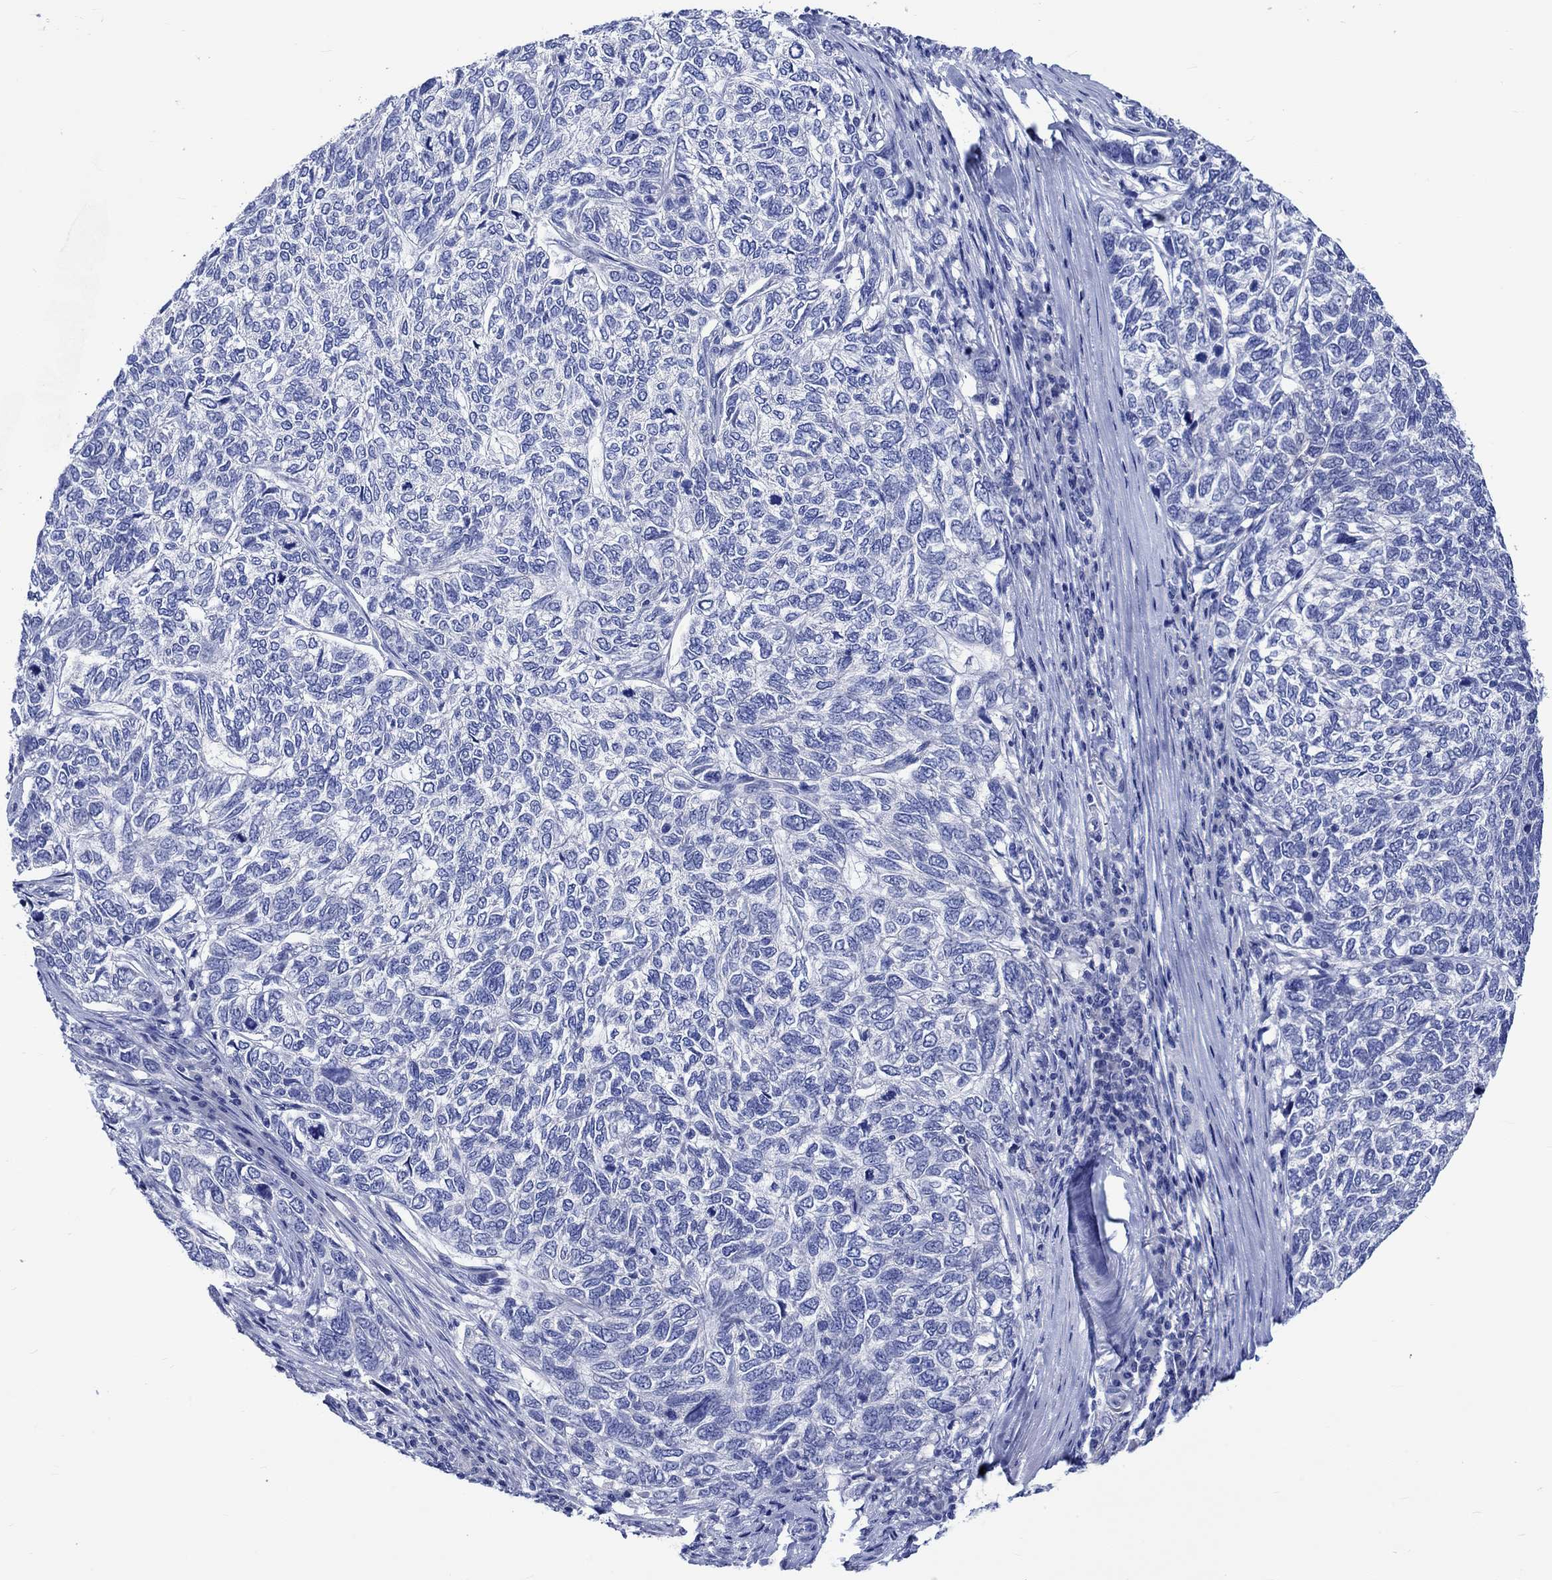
{"staining": {"intensity": "negative", "quantity": "none", "location": "none"}, "tissue": "skin cancer", "cell_type": "Tumor cells", "image_type": "cancer", "snomed": [{"axis": "morphology", "description": "Basal cell carcinoma"}, {"axis": "topography", "description": "Skin"}], "caption": "Immunohistochemical staining of skin cancer exhibits no significant staining in tumor cells.", "gene": "PTPRN2", "patient": {"sex": "female", "age": 65}}